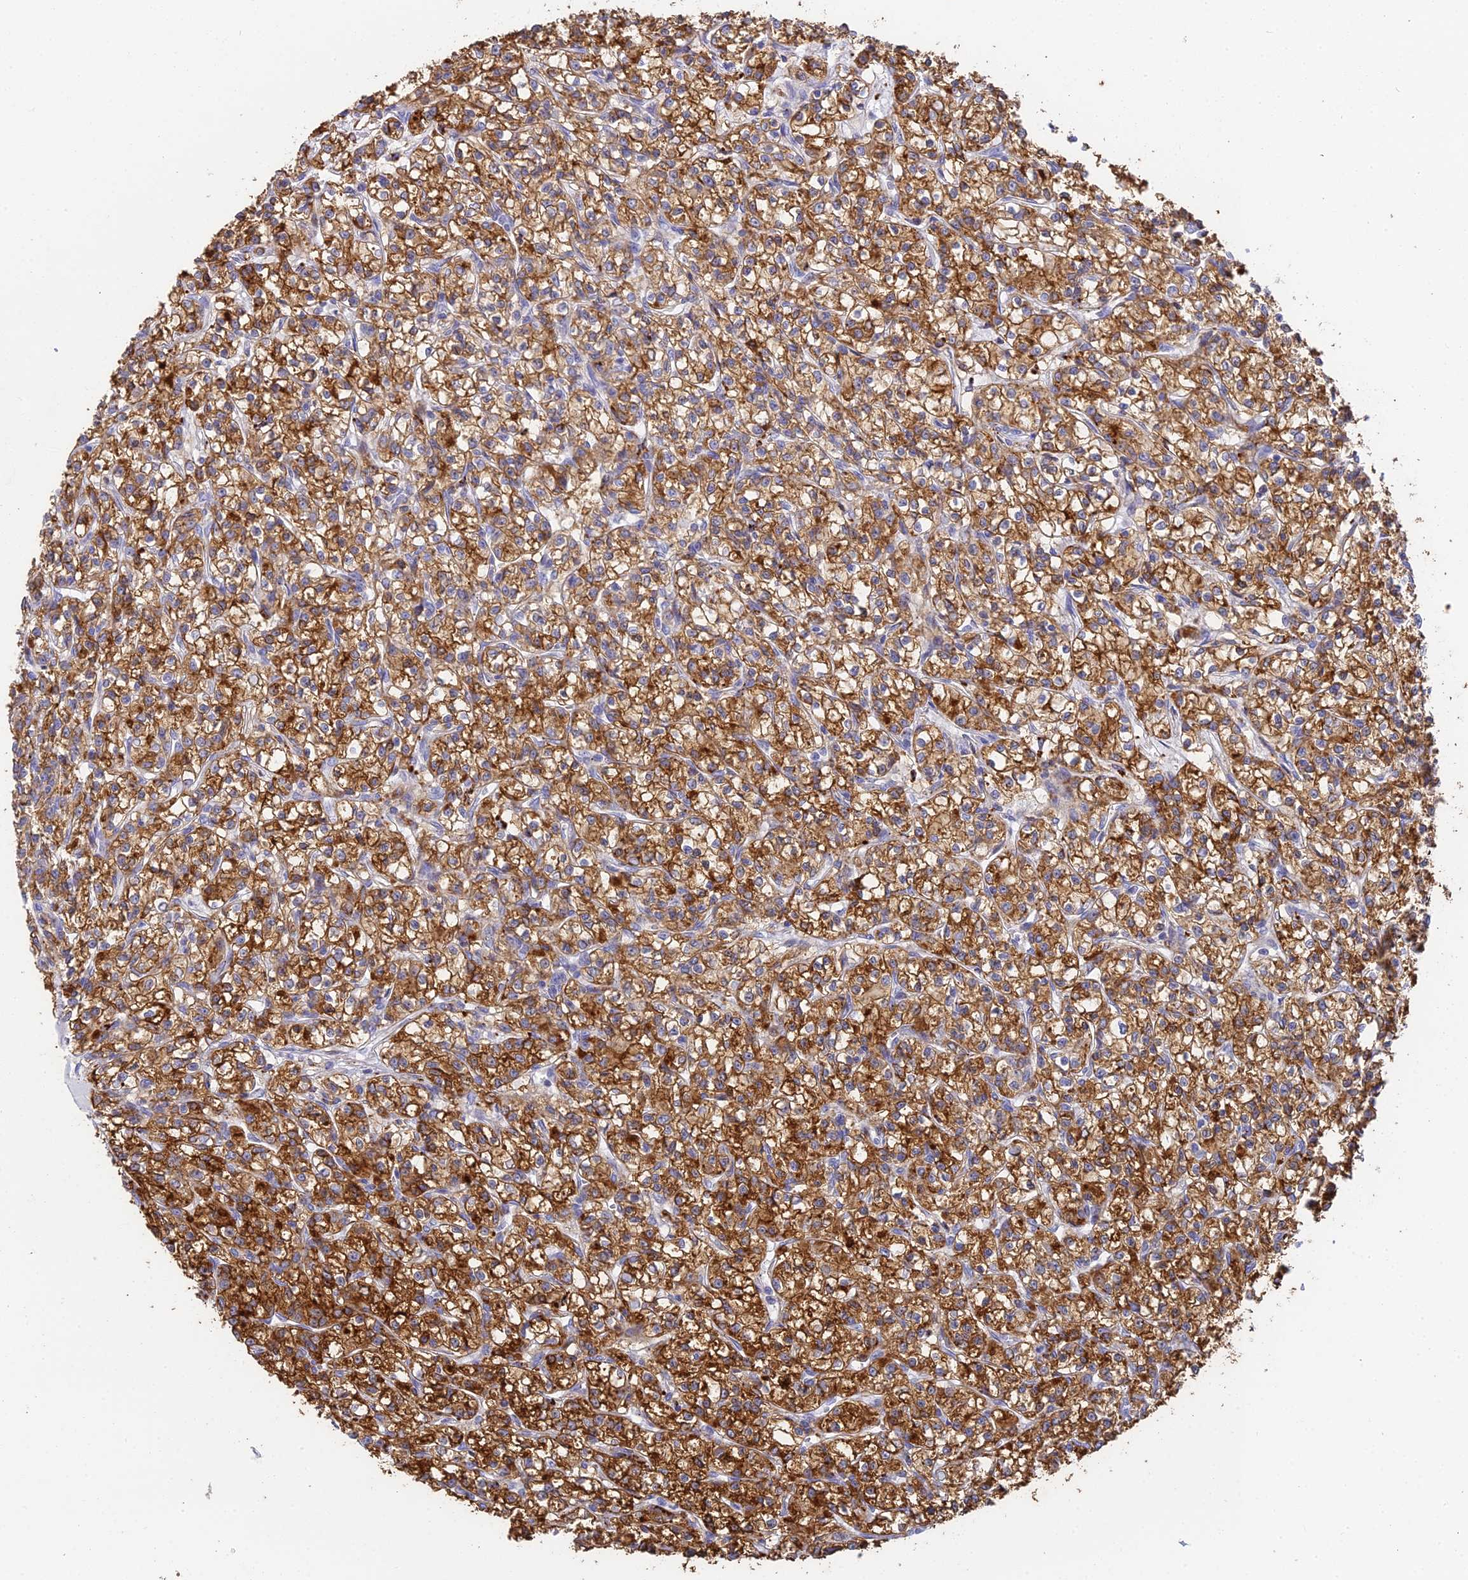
{"staining": {"intensity": "strong", "quantity": ">75%", "location": "cytoplasmic/membranous"}, "tissue": "renal cancer", "cell_type": "Tumor cells", "image_type": "cancer", "snomed": [{"axis": "morphology", "description": "Adenocarcinoma, NOS"}, {"axis": "topography", "description": "Kidney"}], "caption": "Renal cancer (adenocarcinoma) tissue reveals strong cytoplasmic/membranous positivity in about >75% of tumor cells, visualized by immunohistochemistry.", "gene": "WDR6", "patient": {"sex": "female", "age": 59}}